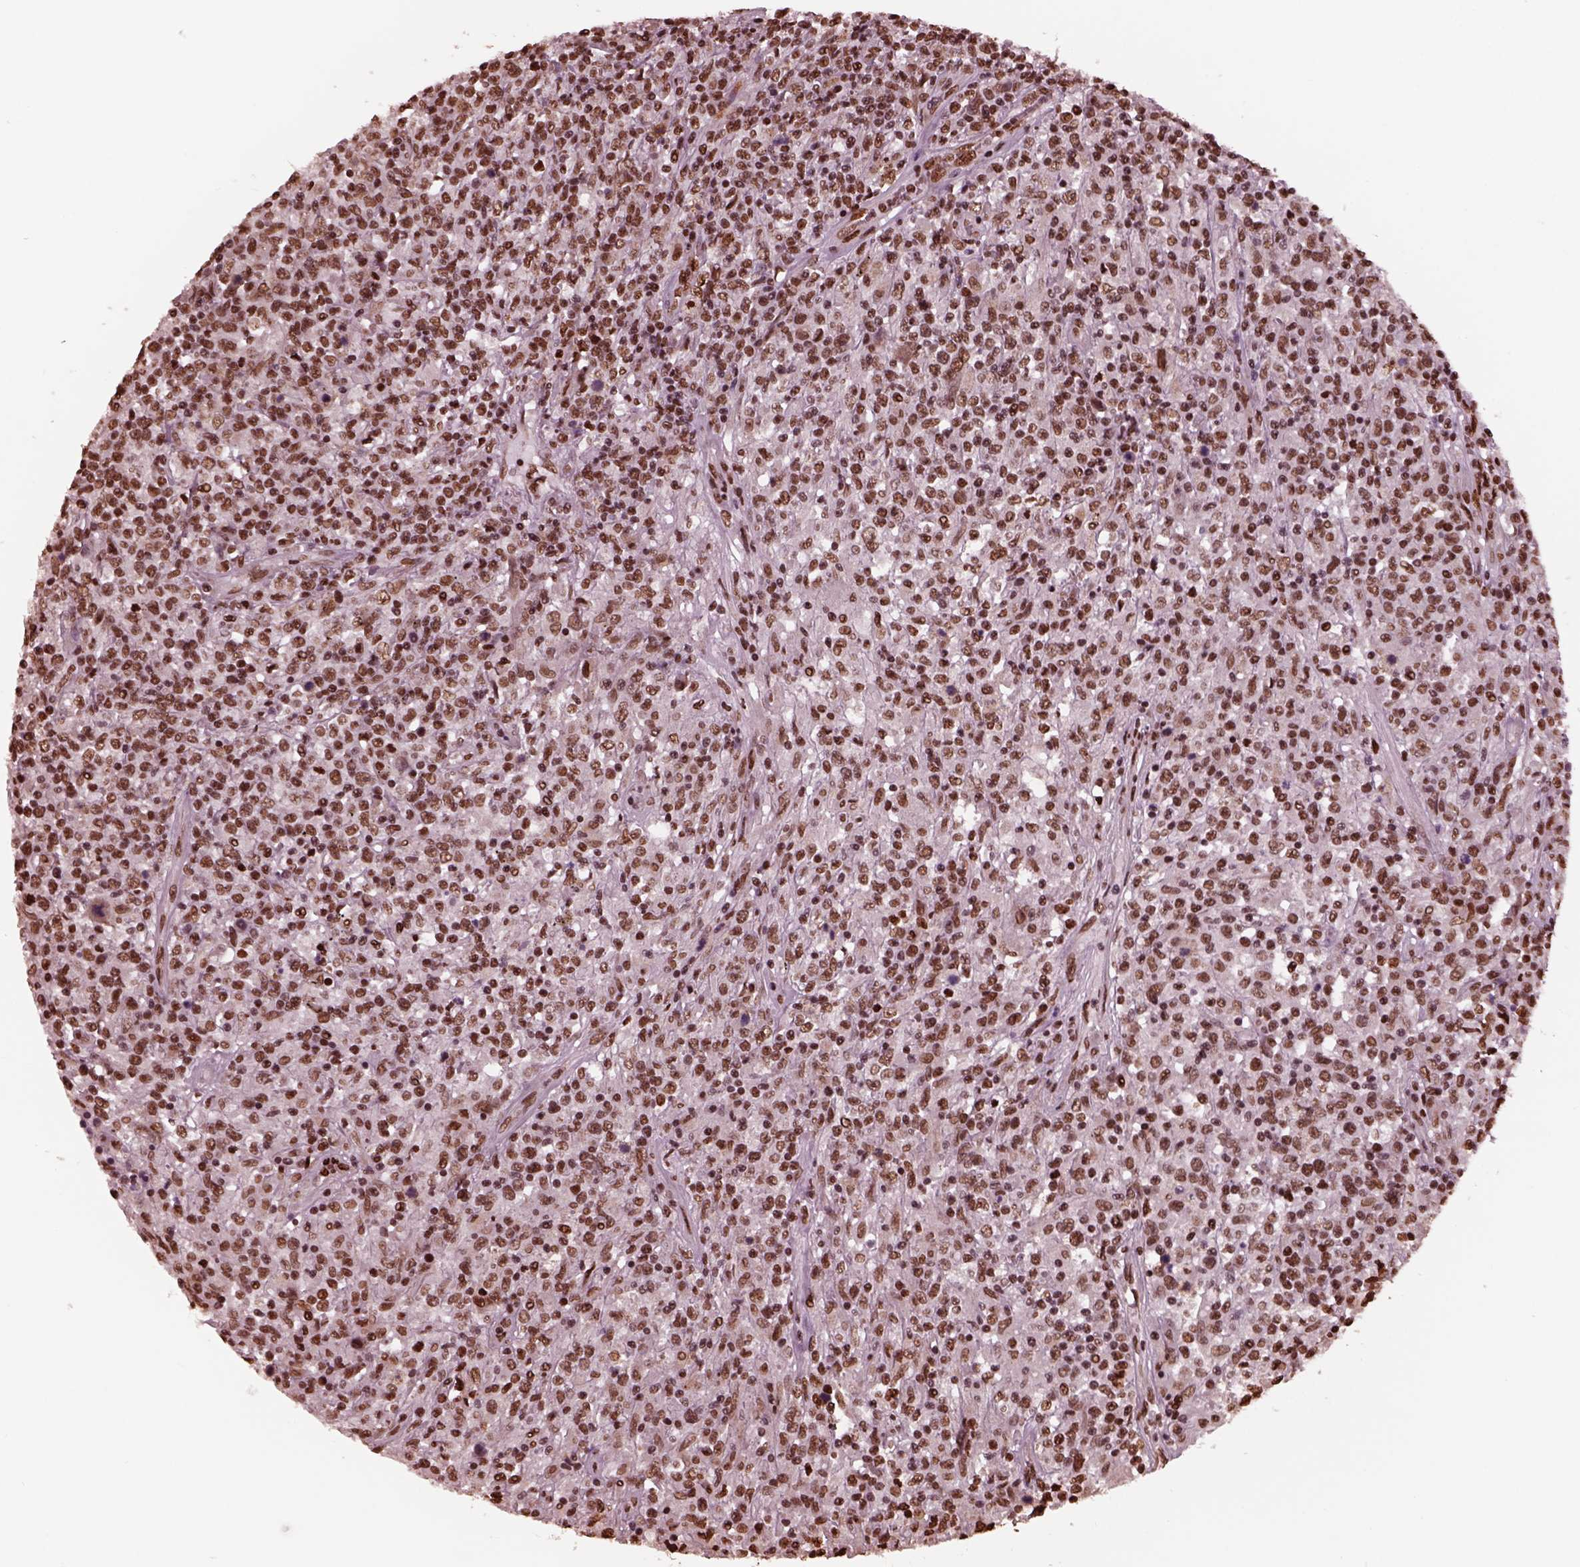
{"staining": {"intensity": "strong", "quantity": ">75%", "location": "nuclear"}, "tissue": "lymphoma", "cell_type": "Tumor cells", "image_type": "cancer", "snomed": [{"axis": "morphology", "description": "Malignant lymphoma, non-Hodgkin's type, High grade"}, {"axis": "topography", "description": "Lung"}], "caption": "A brown stain highlights strong nuclear positivity of a protein in malignant lymphoma, non-Hodgkin's type (high-grade) tumor cells. The staining is performed using DAB brown chromogen to label protein expression. The nuclei are counter-stained blue using hematoxylin.", "gene": "NSD1", "patient": {"sex": "male", "age": 79}}